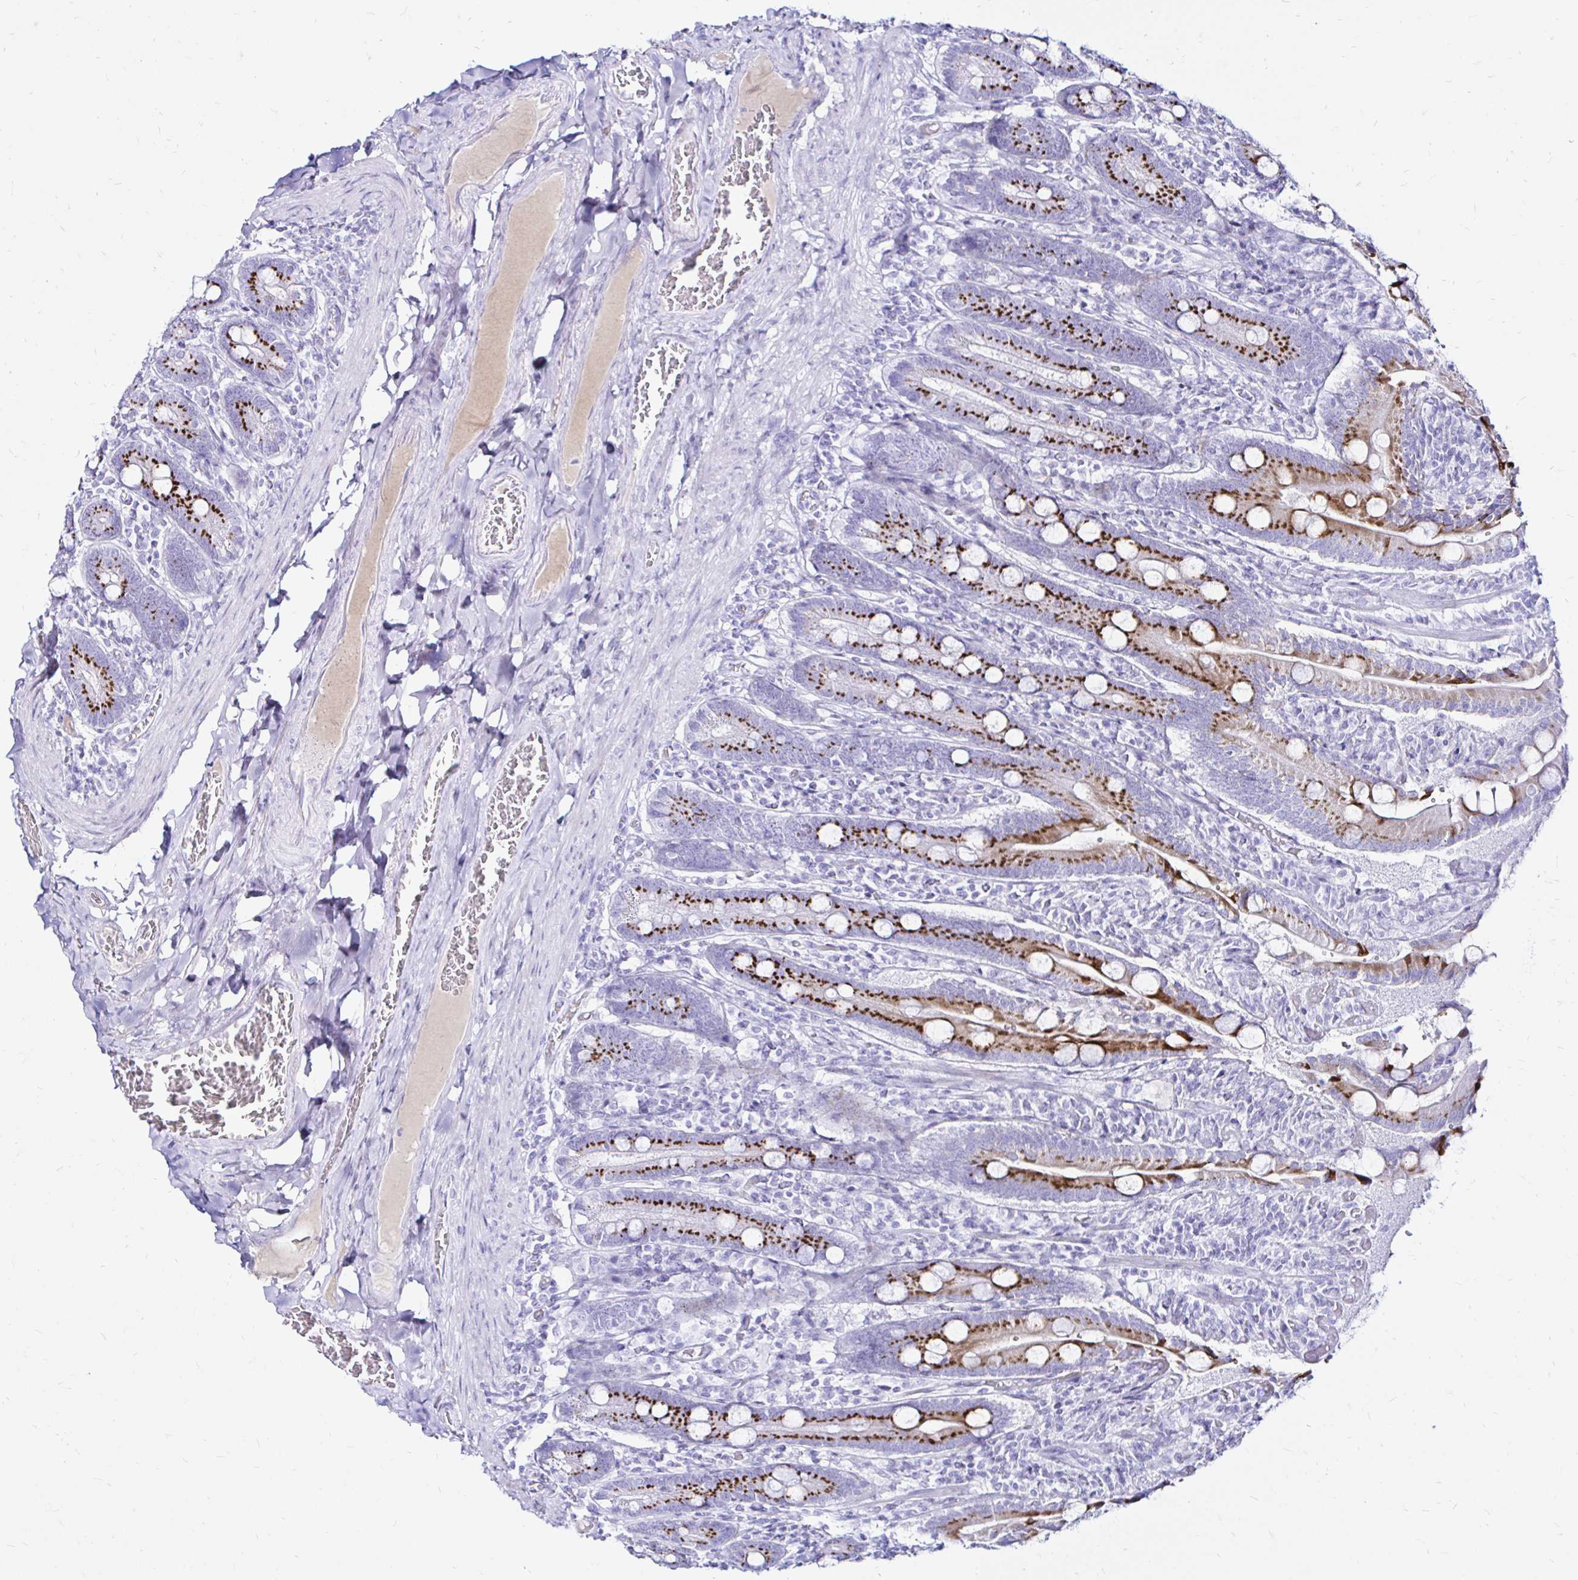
{"staining": {"intensity": "strong", "quantity": "25%-75%", "location": "cytoplasmic/membranous"}, "tissue": "duodenum", "cell_type": "Glandular cells", "image_type": "normal", "snomed": [{"axis": "morphology", "description": "Normal tissue, NOS"}, {"axis": "topography", "description": "Duodenum"}], "caption": "Duodenum stained with immunohistochemistry reveals strong cytoplasmic/membranous staining in approximately 25%-75% of glandular cells.", "gene": "ZNF432", "patient": {"sex": "female", "age": 62}}